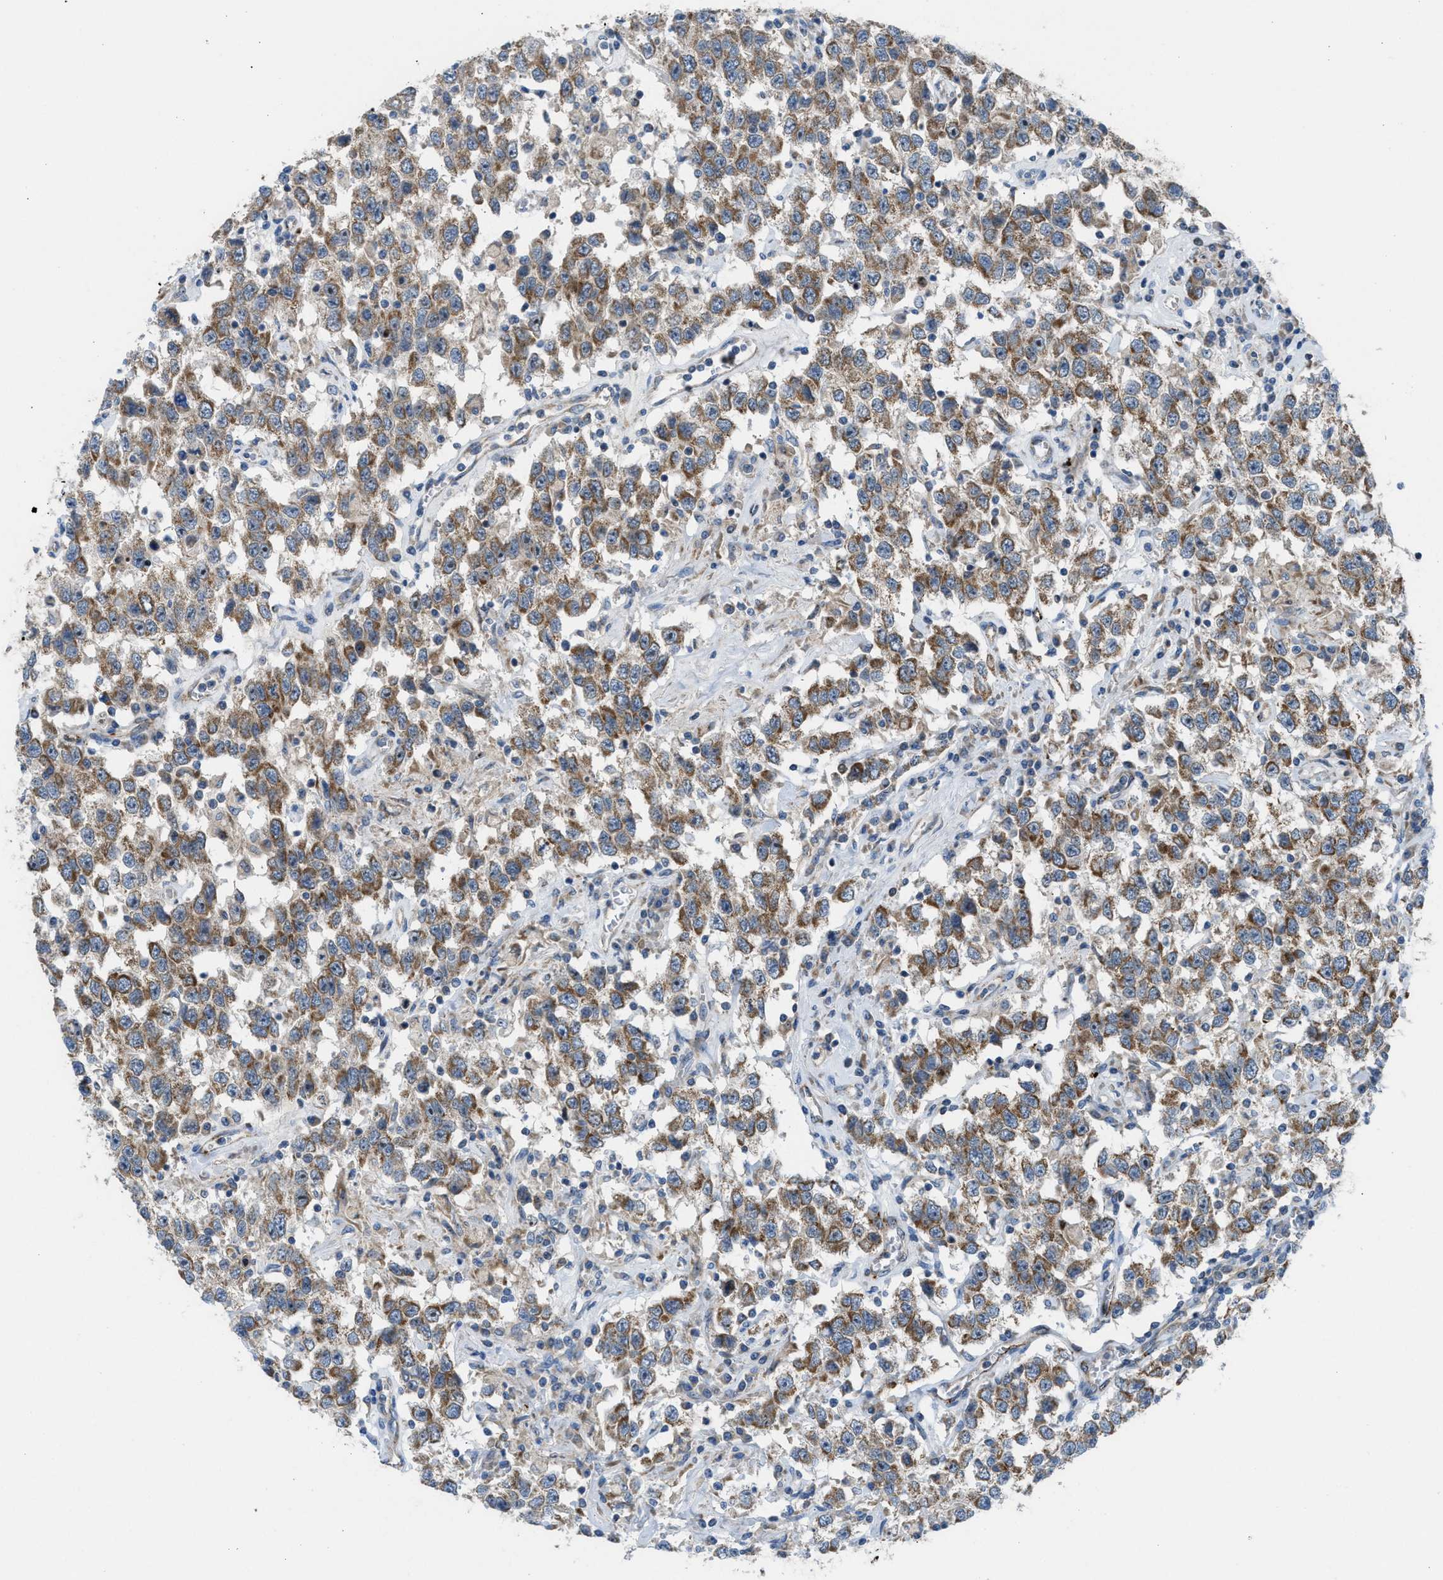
{"staining": {"intensity": "strong", "quantity": ">75%", "location": "cytoplasmic/membranous"}, "tissue": "testis cancer", "cell_type": "Tumor cells", "image_type": "cancer", "snomed": [{"axis": "morphology", "description": "Seminoma, NOS"}, {"axis": "topography", "description": "Testis"}], "caption": "About >75% of tumor cells in human testis cancer exhibit strong cytoplasmic/membranous protein positivity as visualized by brown immunohistochemical staining.", "gene": "TPH1", "patient": {"sex": "male", "age": 41}}